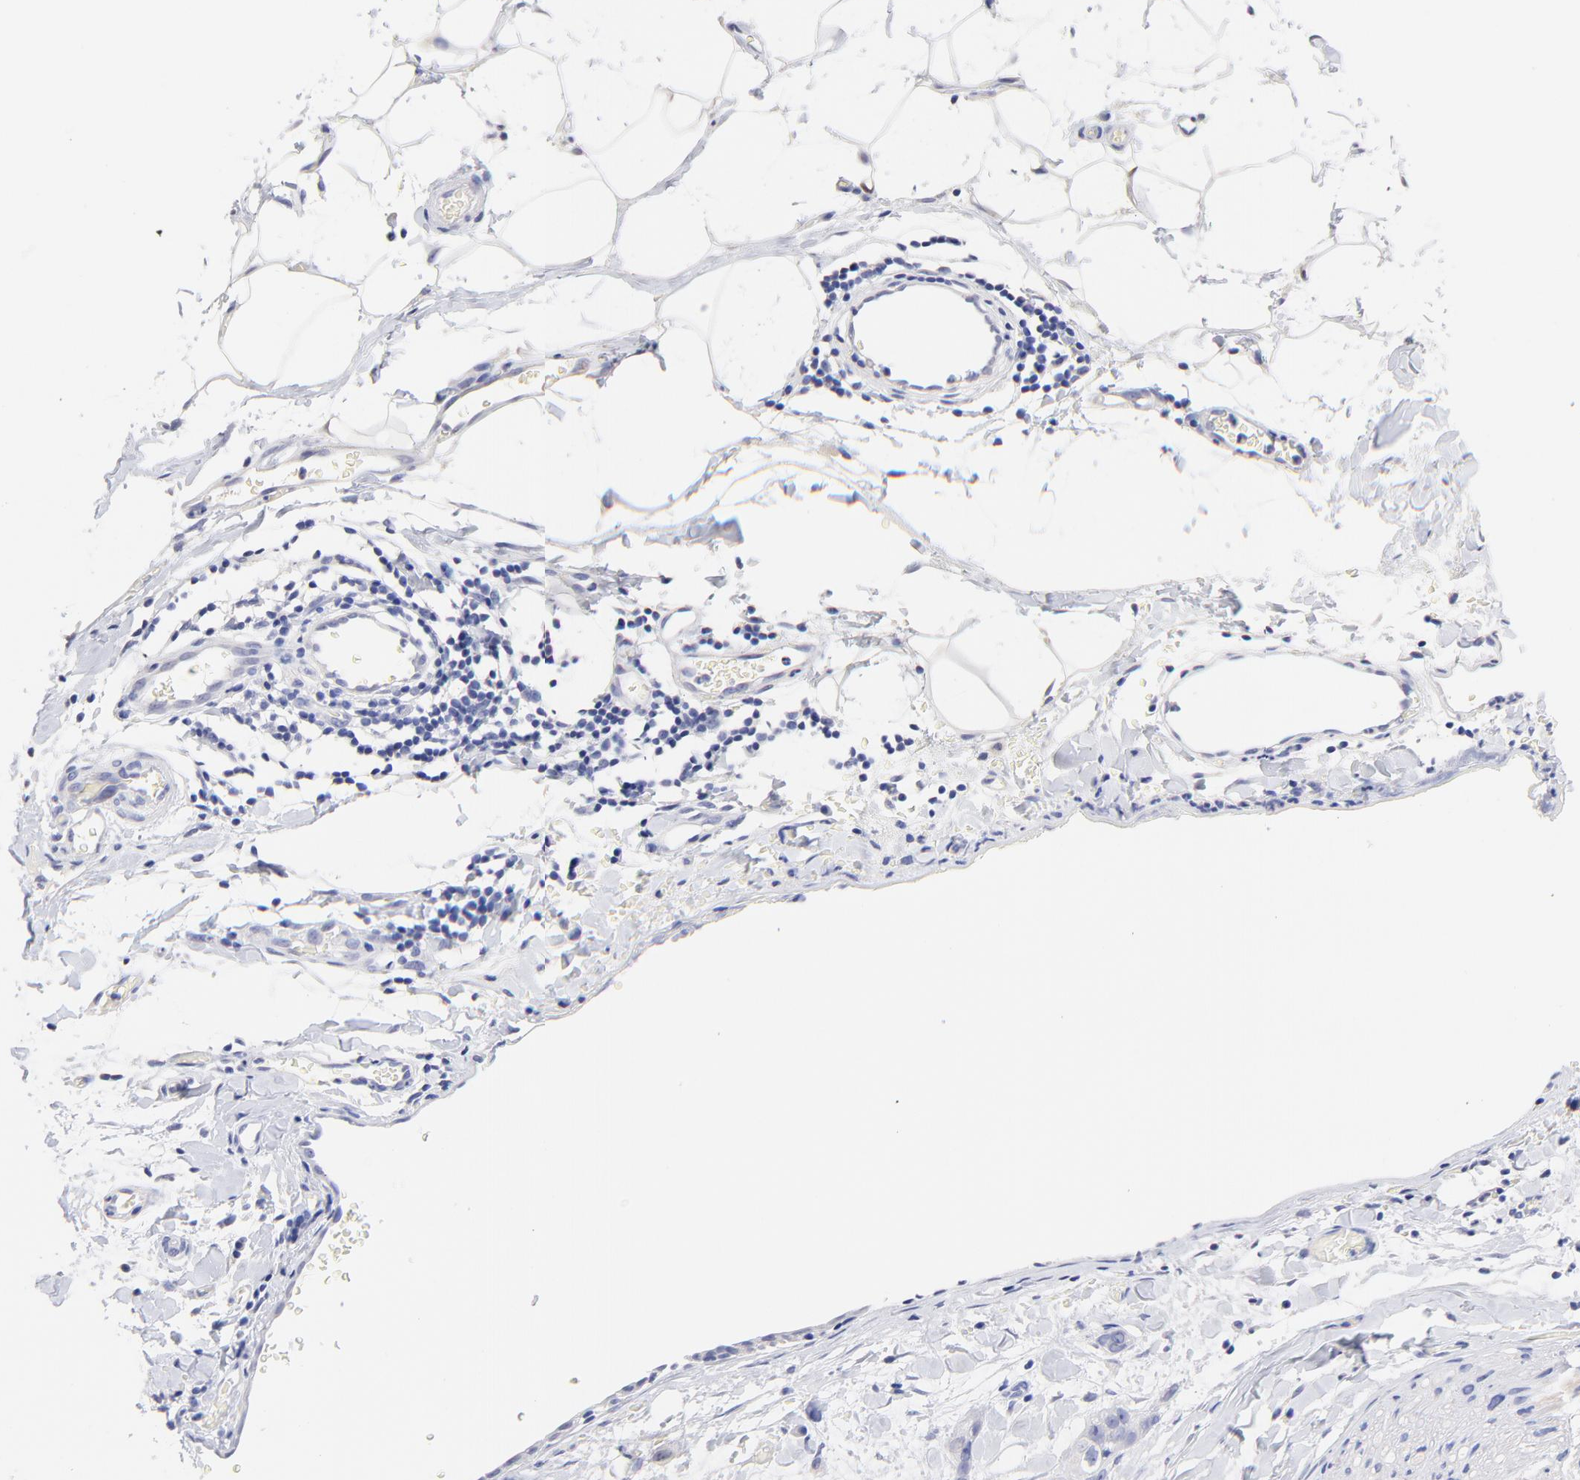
{"staining": {"intensity": "negative", "quantity": "none", "location": "none"}, "tissue": "stomach cancer", "cell_type": "Tumor cells", "image_type": "cancer", "snomed": [{"axis": "morphology", "description": "Adenocarcinoma, NOS"}, {"axis": "topography", "description": "Stomach, upper"}], "caption": "Immunohistochemical staining of human adenocarcinoma (stomach) exhibits no significant positivity in tumor cells. Brightfield microscopy of immunohistochemistry (IHC) stained with DAB (brown) and hematoxylin (blue), captured at high magnification.", "gene": "CFAP57", "patient": {"sex": "male", "age": 47}}